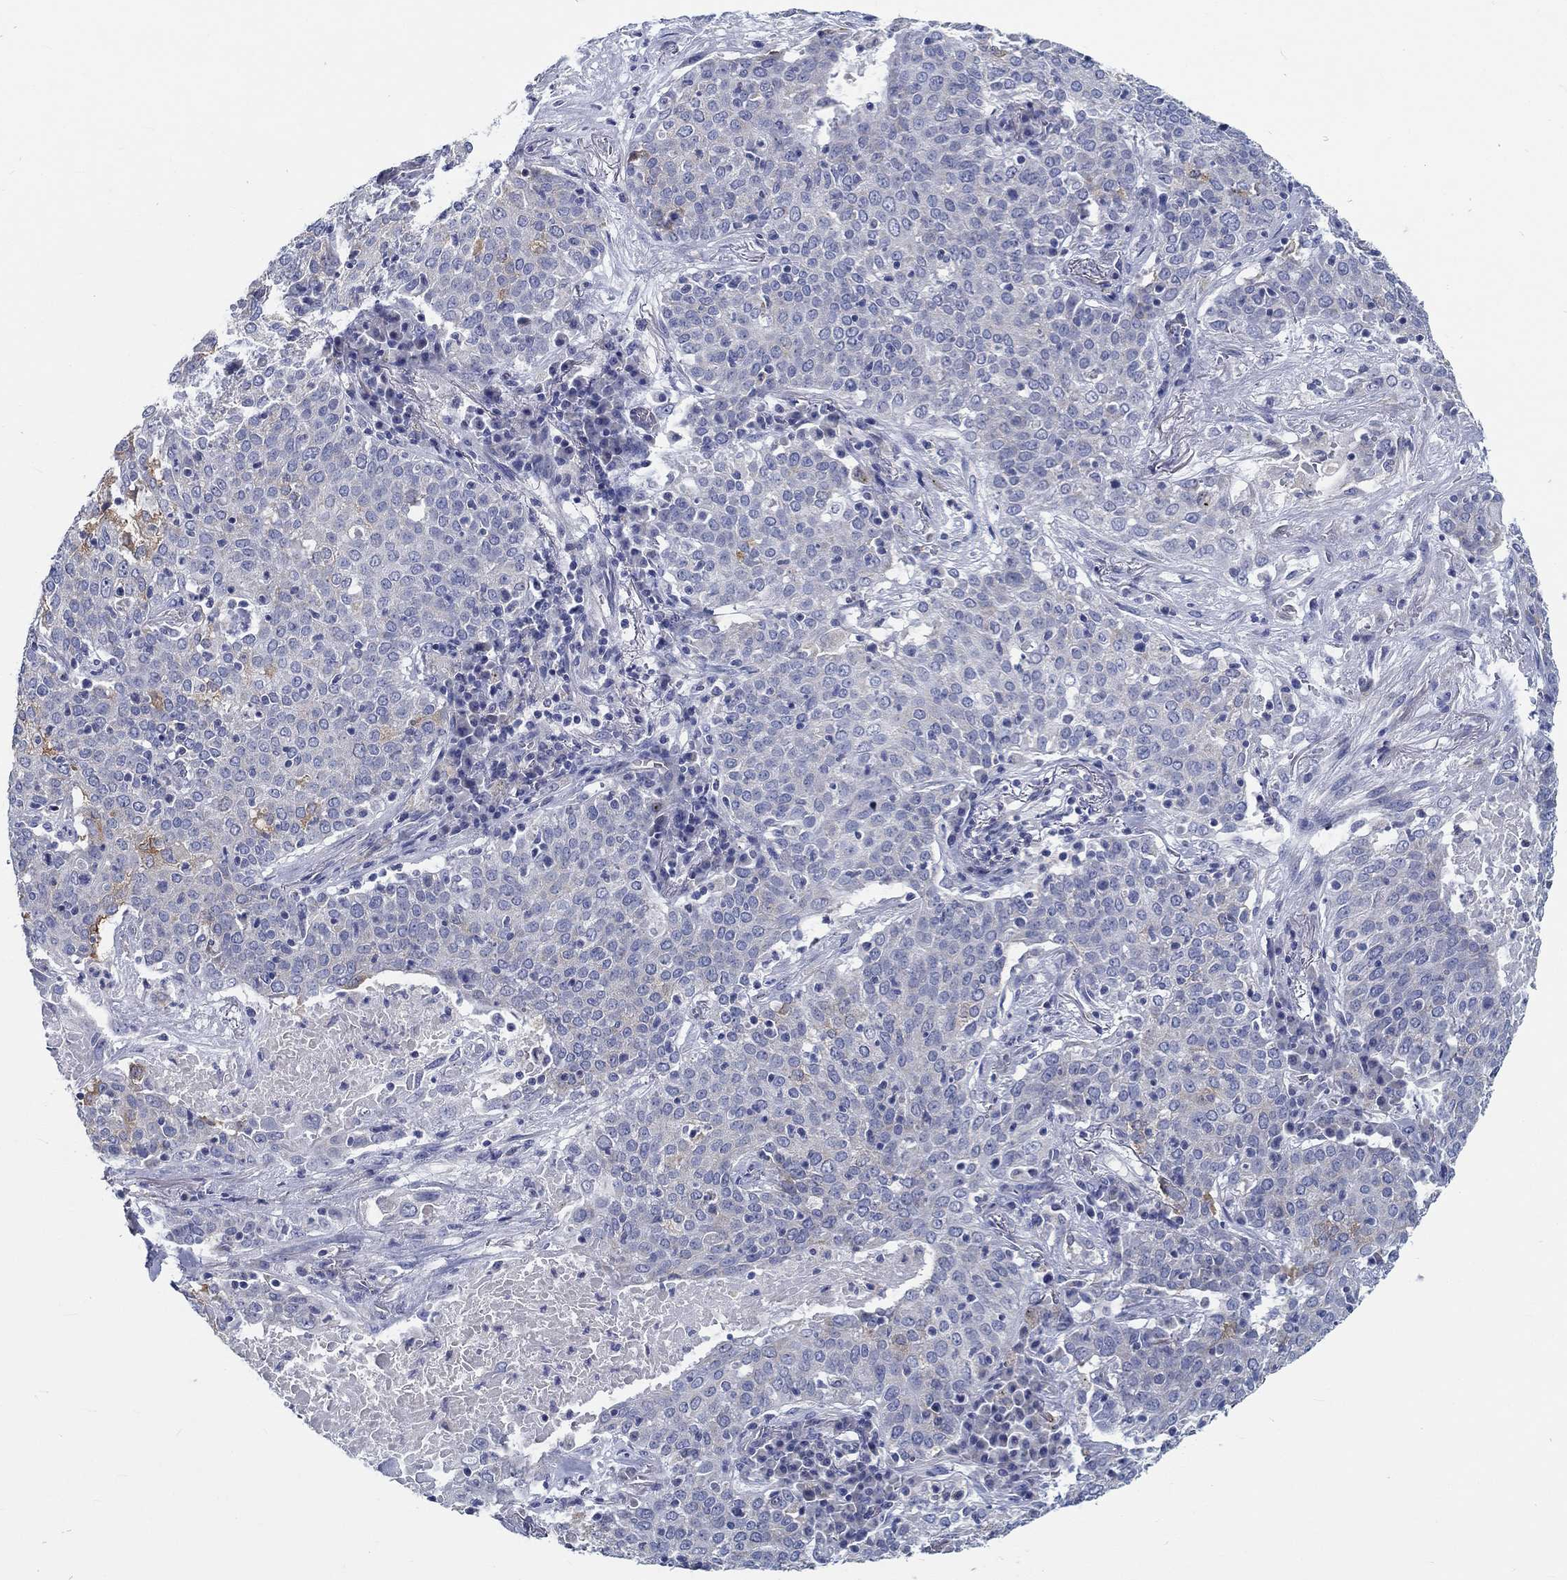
{"staining": {"intensity": "moderate", "quantity": "<25%", "location": "cytoplasmic/membranous"}, "tissue": "lung cancer", "cell_type": "Tumor cells", "image_type": "cancer", "snomed": [{"axis": "morphology", "description": "Squamous cell carcinoma, NOS"}, {"axis": "topography", "description": "Lung"}], "caption": "A micrograph of lung cancer stained for a protein demonstrates moderate cytoplasmic/membranous brown staining in tumor cells.", "gene": "MYBPC1", "patient": {"sex": "male", "age": 82}}